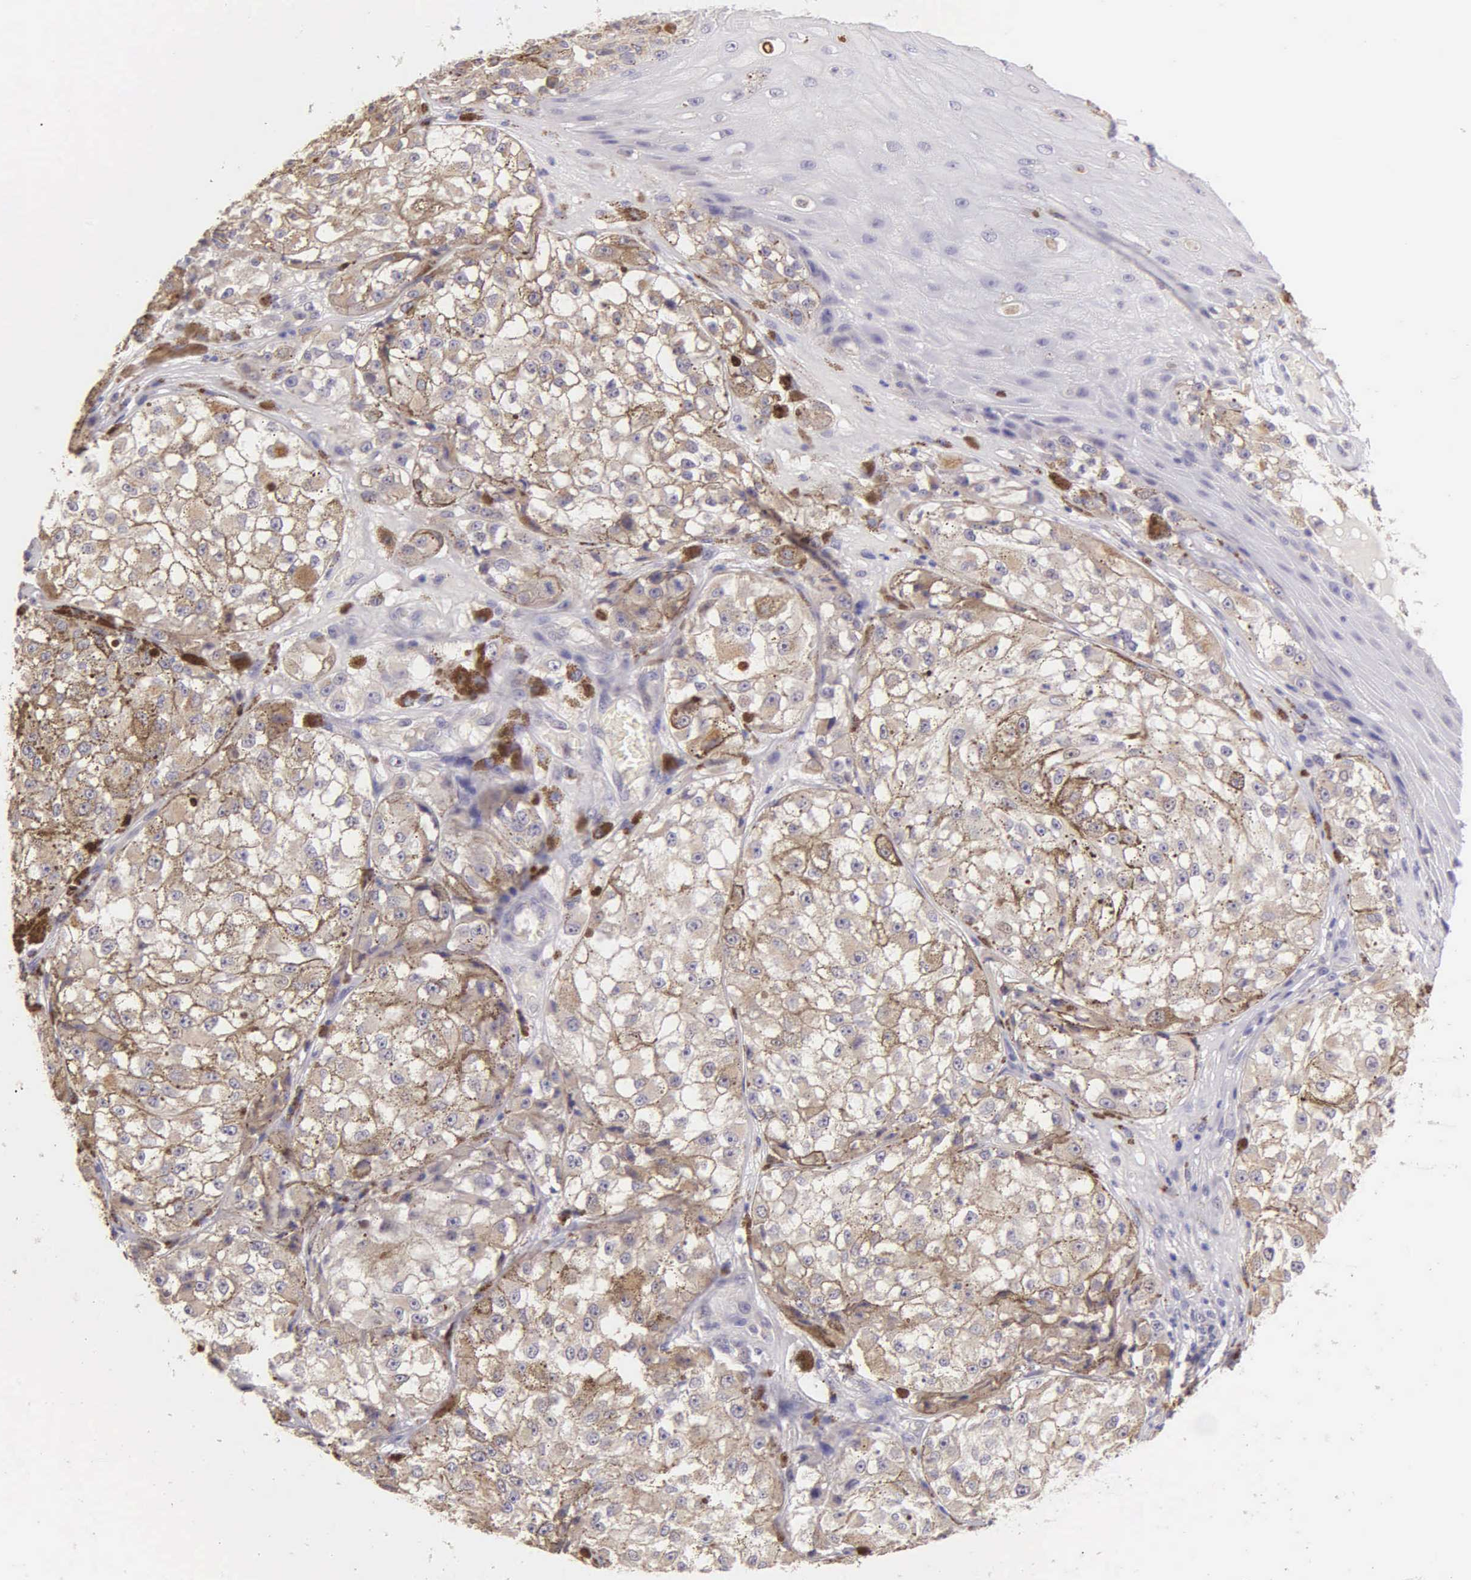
{"staining": {"intensity": "negative", "quantity": "none", "location": "none"}, "tissue": "melanoma", "cell_type": "Tumor cells", "image_type": "cancer", "snomed": [{"axis": "morphology", "description": "Malignant melanoma, NOS"}, {"axis": "topography", "description": "Skin"}], "caption": "The micrograph displays no significant expression in tumor cells of malignant melanoma. (DAB immunohistochemistry (IHC) visualized using brightfield microscopy, high magnification).", "gene": "ESR1", "patient": {"sex": "male", "age": 67}}